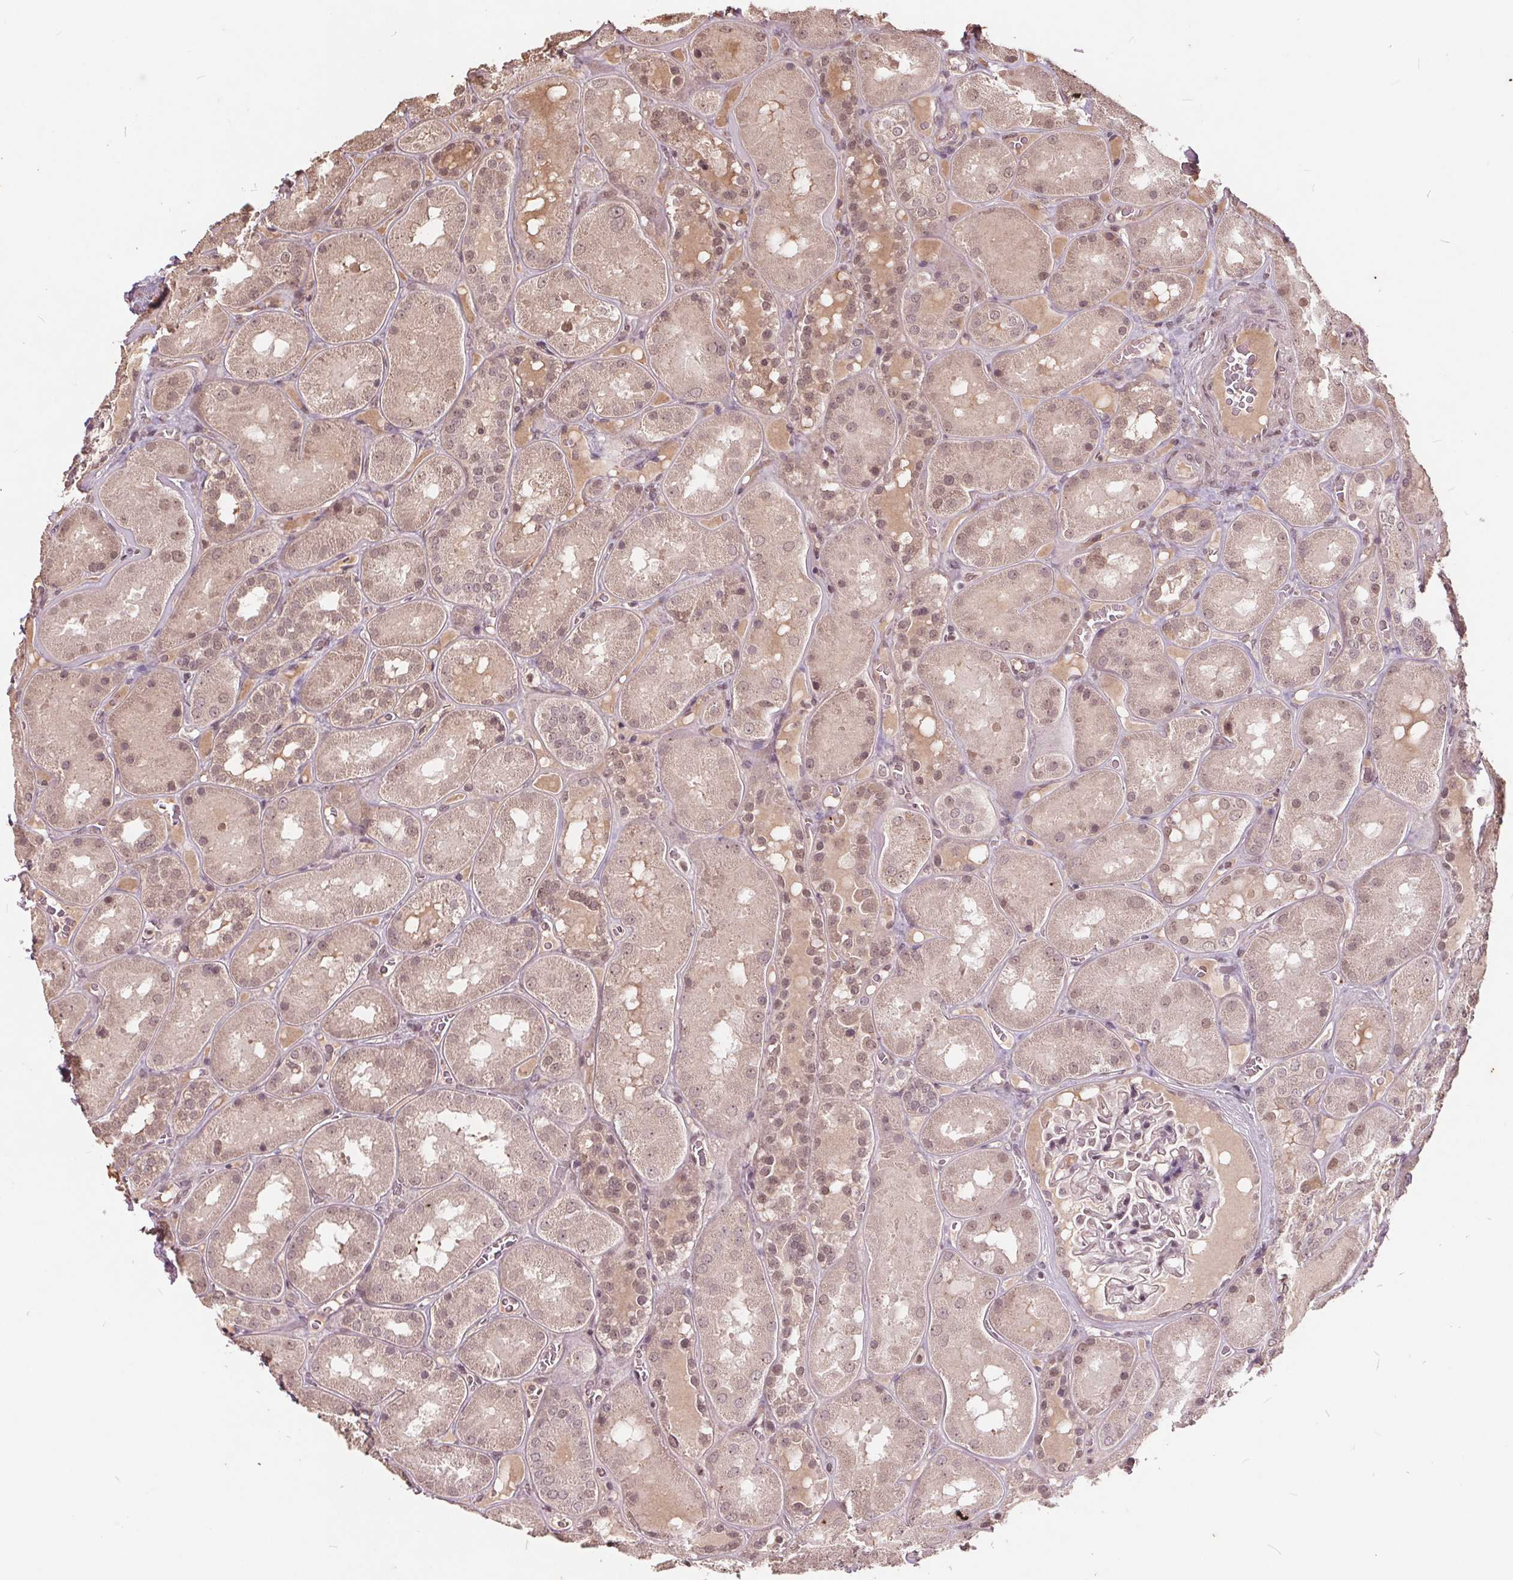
{"staining": {"intensity": "moderate", "quantity": "<25%", "location": "nuclear"}, "tissue": "kidney", "cell_type": "Cells in glomeruli", "image_type": "normal", "snomed": [{"axis": "morphology", "description": "Normal tissue, NOS"}, {"axis": "topography", "description": "Kidney"}], "caption": "Immunohistochemical staining of benign kidney demonstrates low levels of moderate nuclear expression in about <25% of cells in glomeruli. (DAB (3,3'-diaminobenzidine) IHC with brightfield microscopy, high magnification).", "gene": "DNMT3B", "patient": {"sex": "male", "age": 73}}